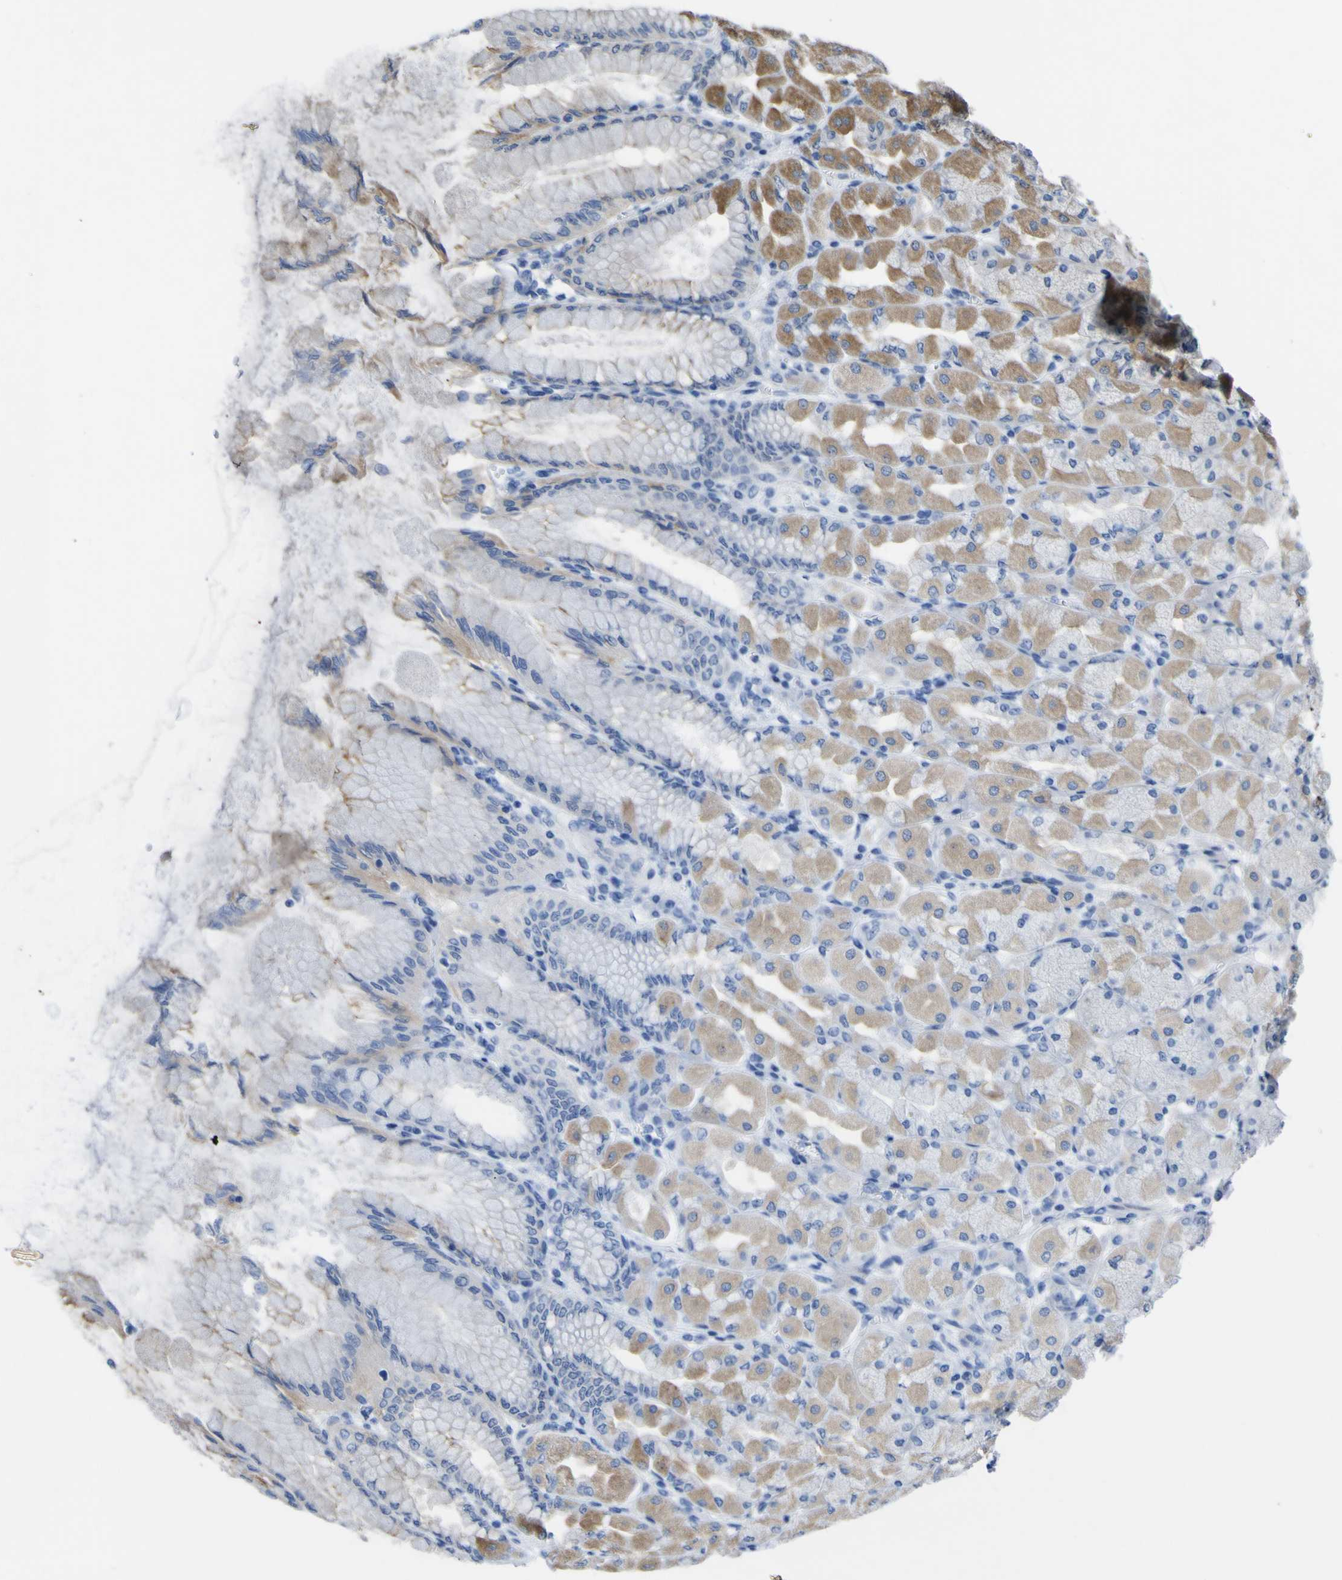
{"staining": {"intensity": "weak", "quantity": ">75%", "location": "cytoplasmic/membranous"}, "tissue": "stomach", "cell_type": "Glandular cells", "image_type": "normal", "snomed": [{"axis": "morphology", "description": "Normal tissue, NOS"}, {"axis": "topography", "description": "Stomach, upper"}], "caption": "Human stomach stained with a brown dye reveals weak cytoplasmic/membranous positive expression in about >75% of glandular cells.", "gene": "NAV1", "patient": {"sex": "female", "age": 56}}